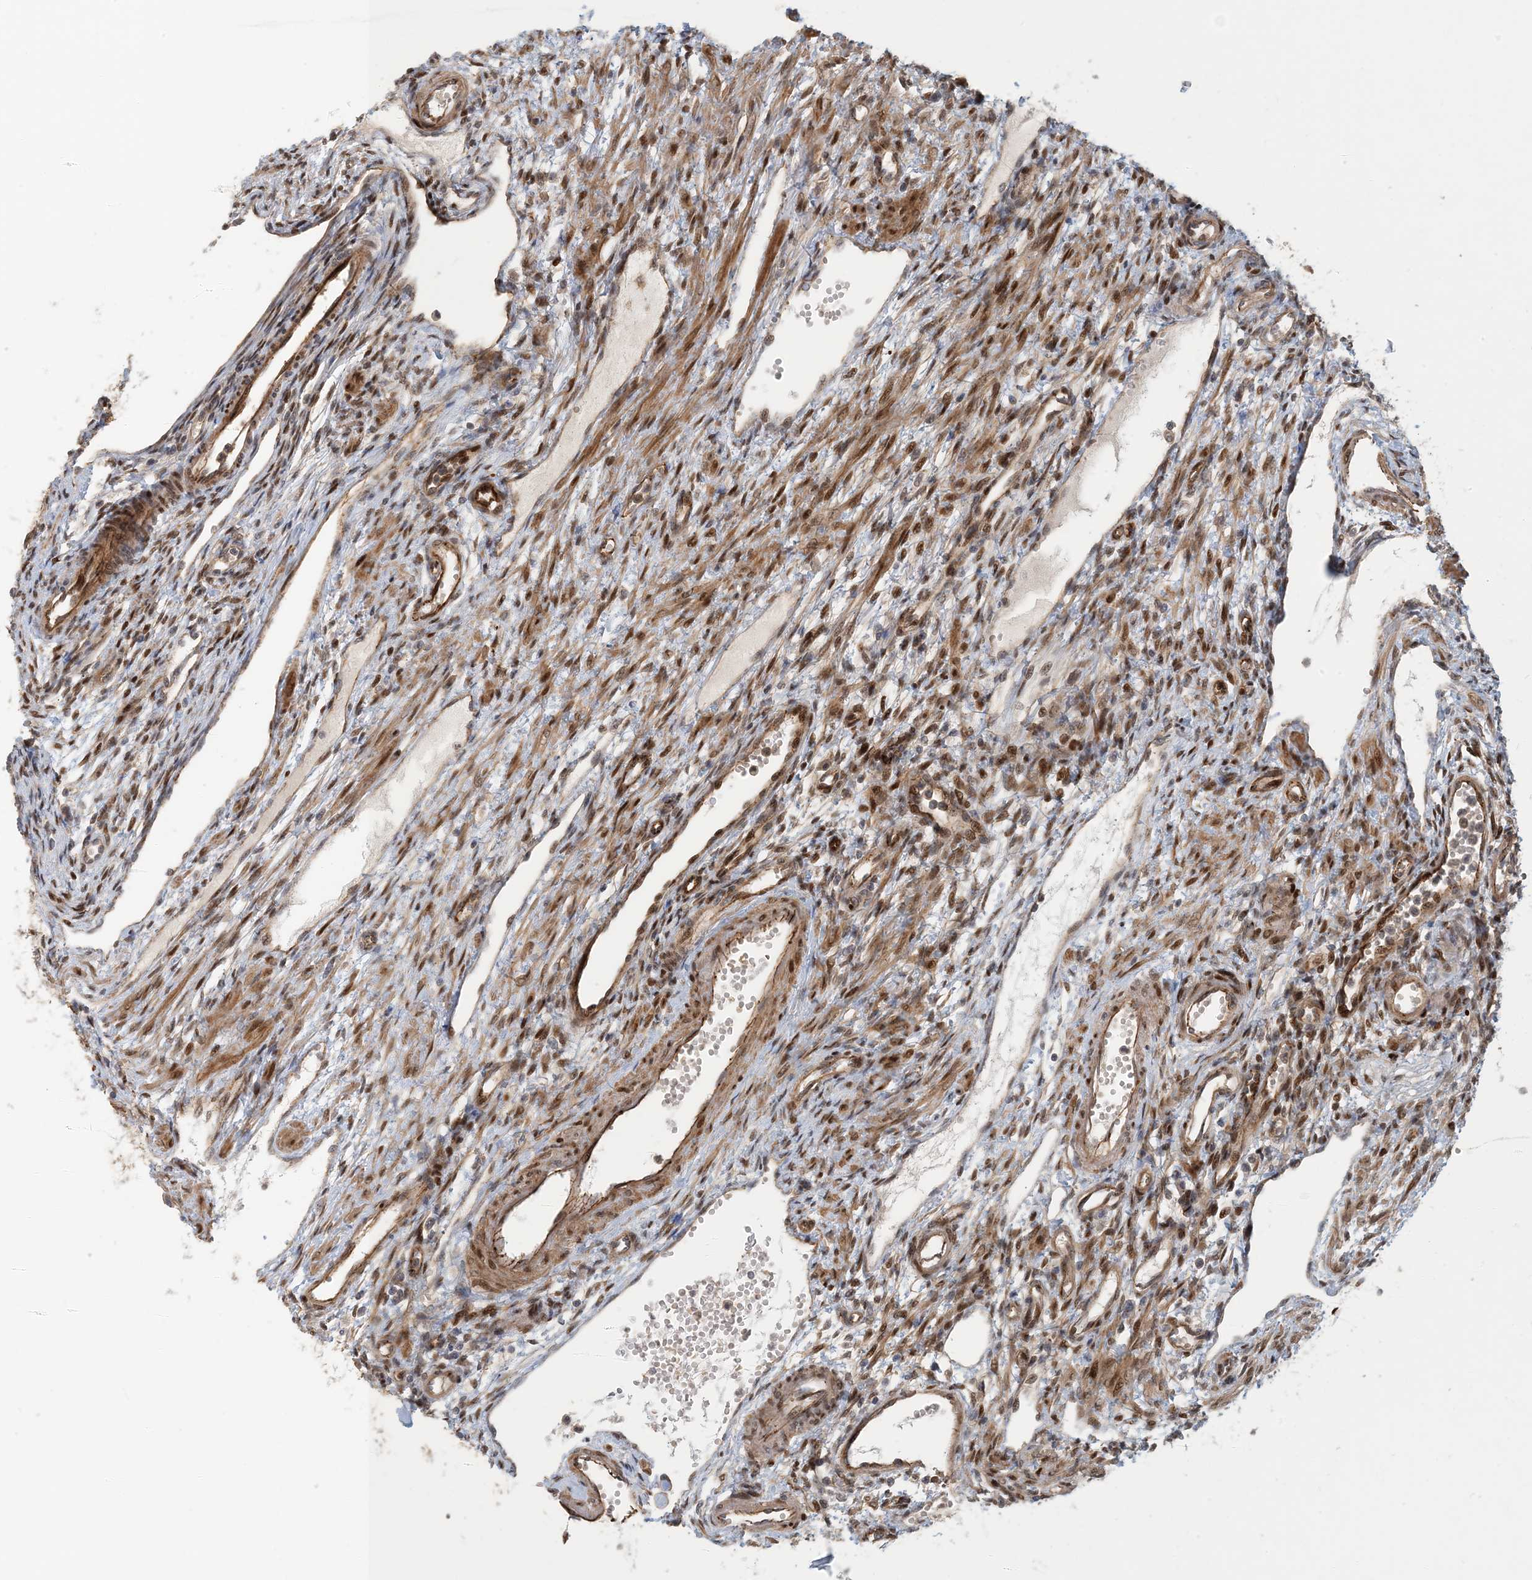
{"staining": {"intensity": "moderate", "quantity": "25%-75%", "location": "nuclear"}, "tissue": "ovary", "cell_type": "Ovarian stroma cells", "image_type": "normal", "snomed": [{"axis": "morphology", "description": "Normal tissue, NOS"}, {"axis": "morphology", "description": "Cyst, NOS"}, {"axis": "topography", "description": "Ovary"}], "caption": "Protein analysis of benign ovary demonstrates moderate nuclear staining in about 25%-75% of ovarian stroma cells. (DAB (3,3'-diaminobenzidine) IHC, brown staining for protein, blue staining for nuclei).", "gene": "MAPKBP1", "patient": {"sex": "female", "age": 33}}